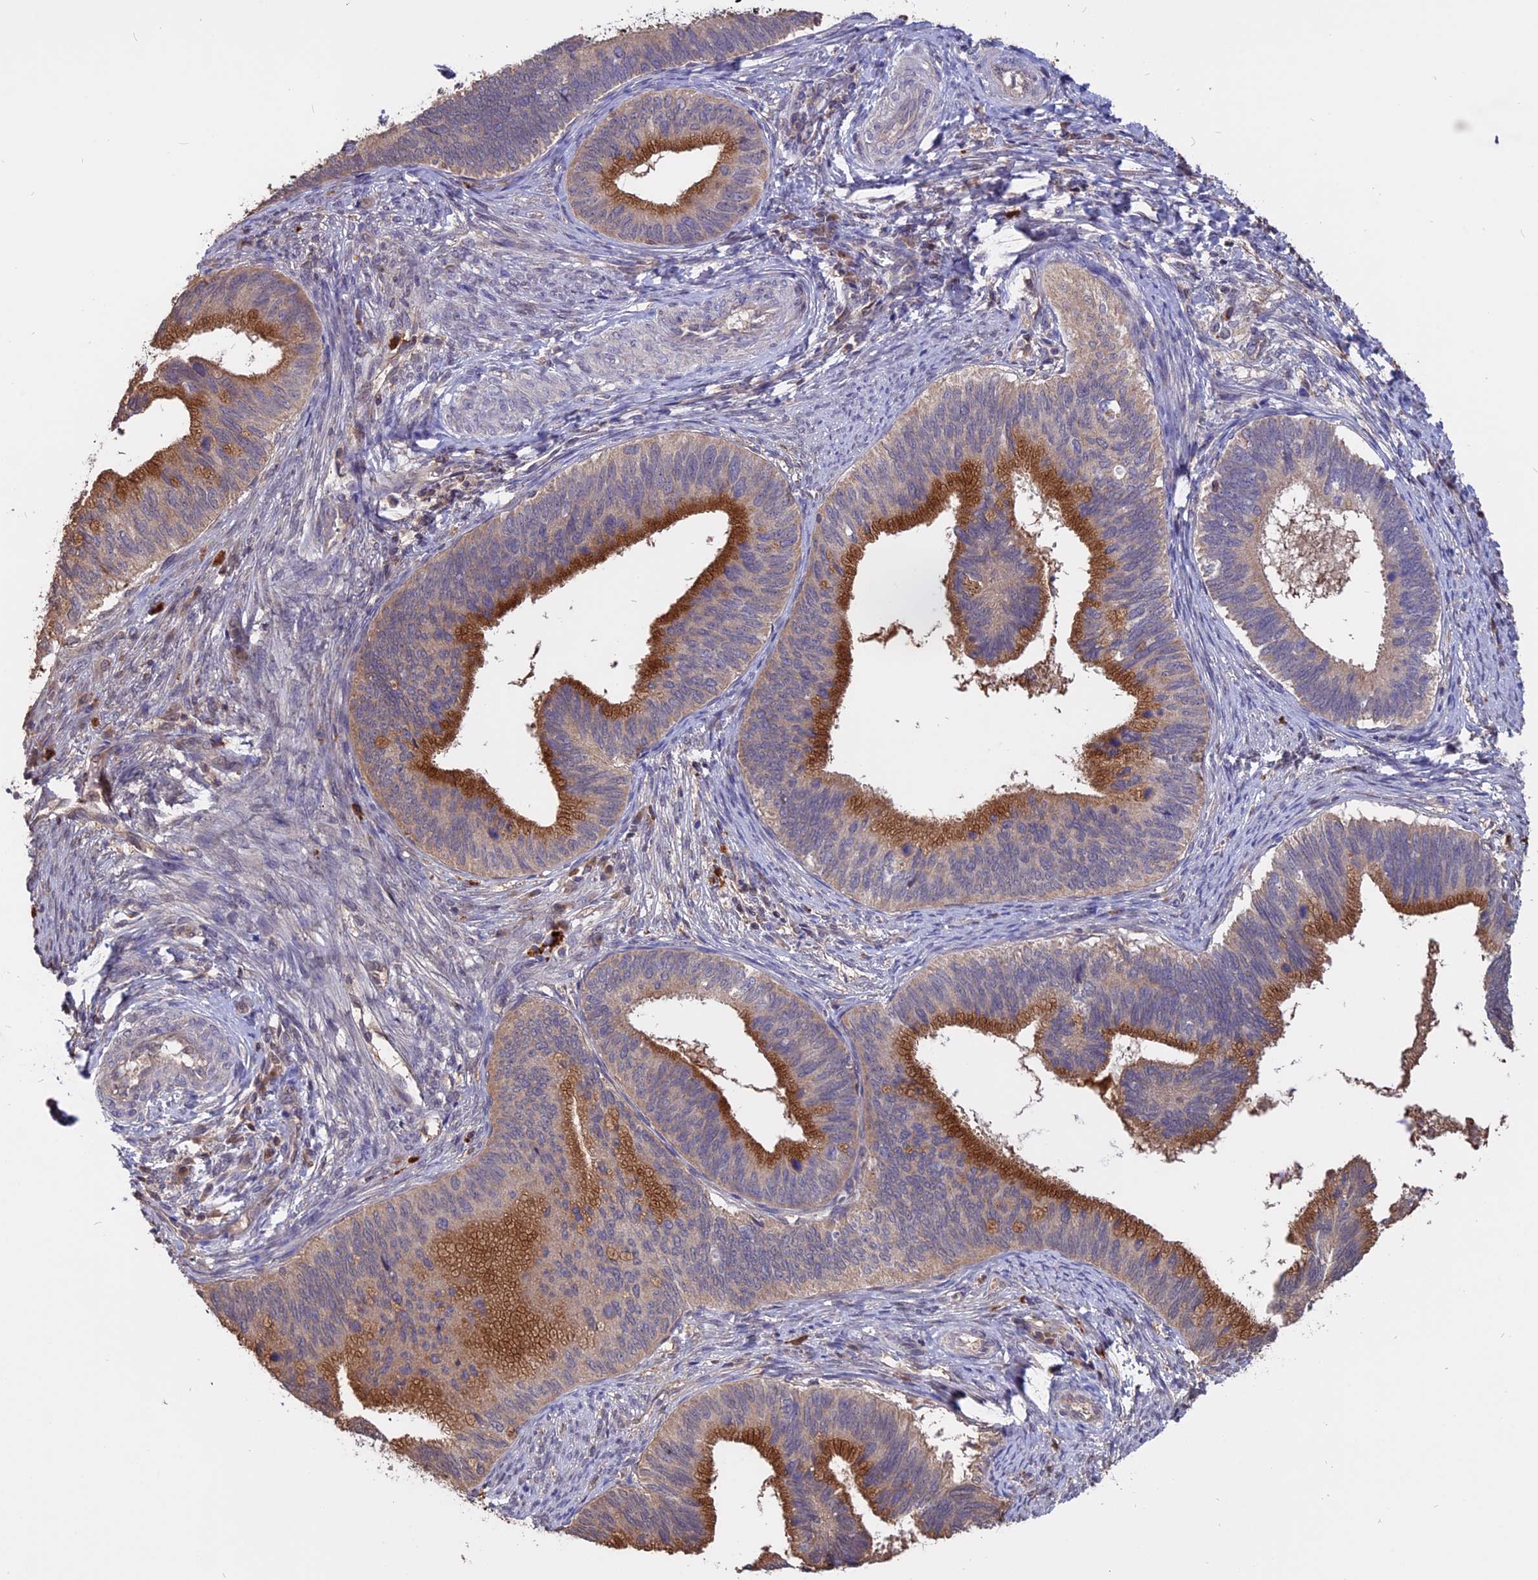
{"staining": {"intensity": "moderate", "quantity": "25%-75%", "location": "cytoplasmic/membranous"}, "tissue": "cervical cancer", "cell_type": "Tumor cells", "image_type": "cancer", "snomed": [{"axis": "morphology", "description": "Adenocarcinoma, NOS"}, {"axis": "topography", "description": "Cervix"}], "caption": "Tumor cells display medium levels of moderate cytoplasmic/membranous staining in about 25%-75% of cells in human cervical adenocarcinoma. (Brightfield microscopy of DAB IHC at high magnification).", "gene": "CARMIL2", "patient": {"sex": "female", "age": 42}}